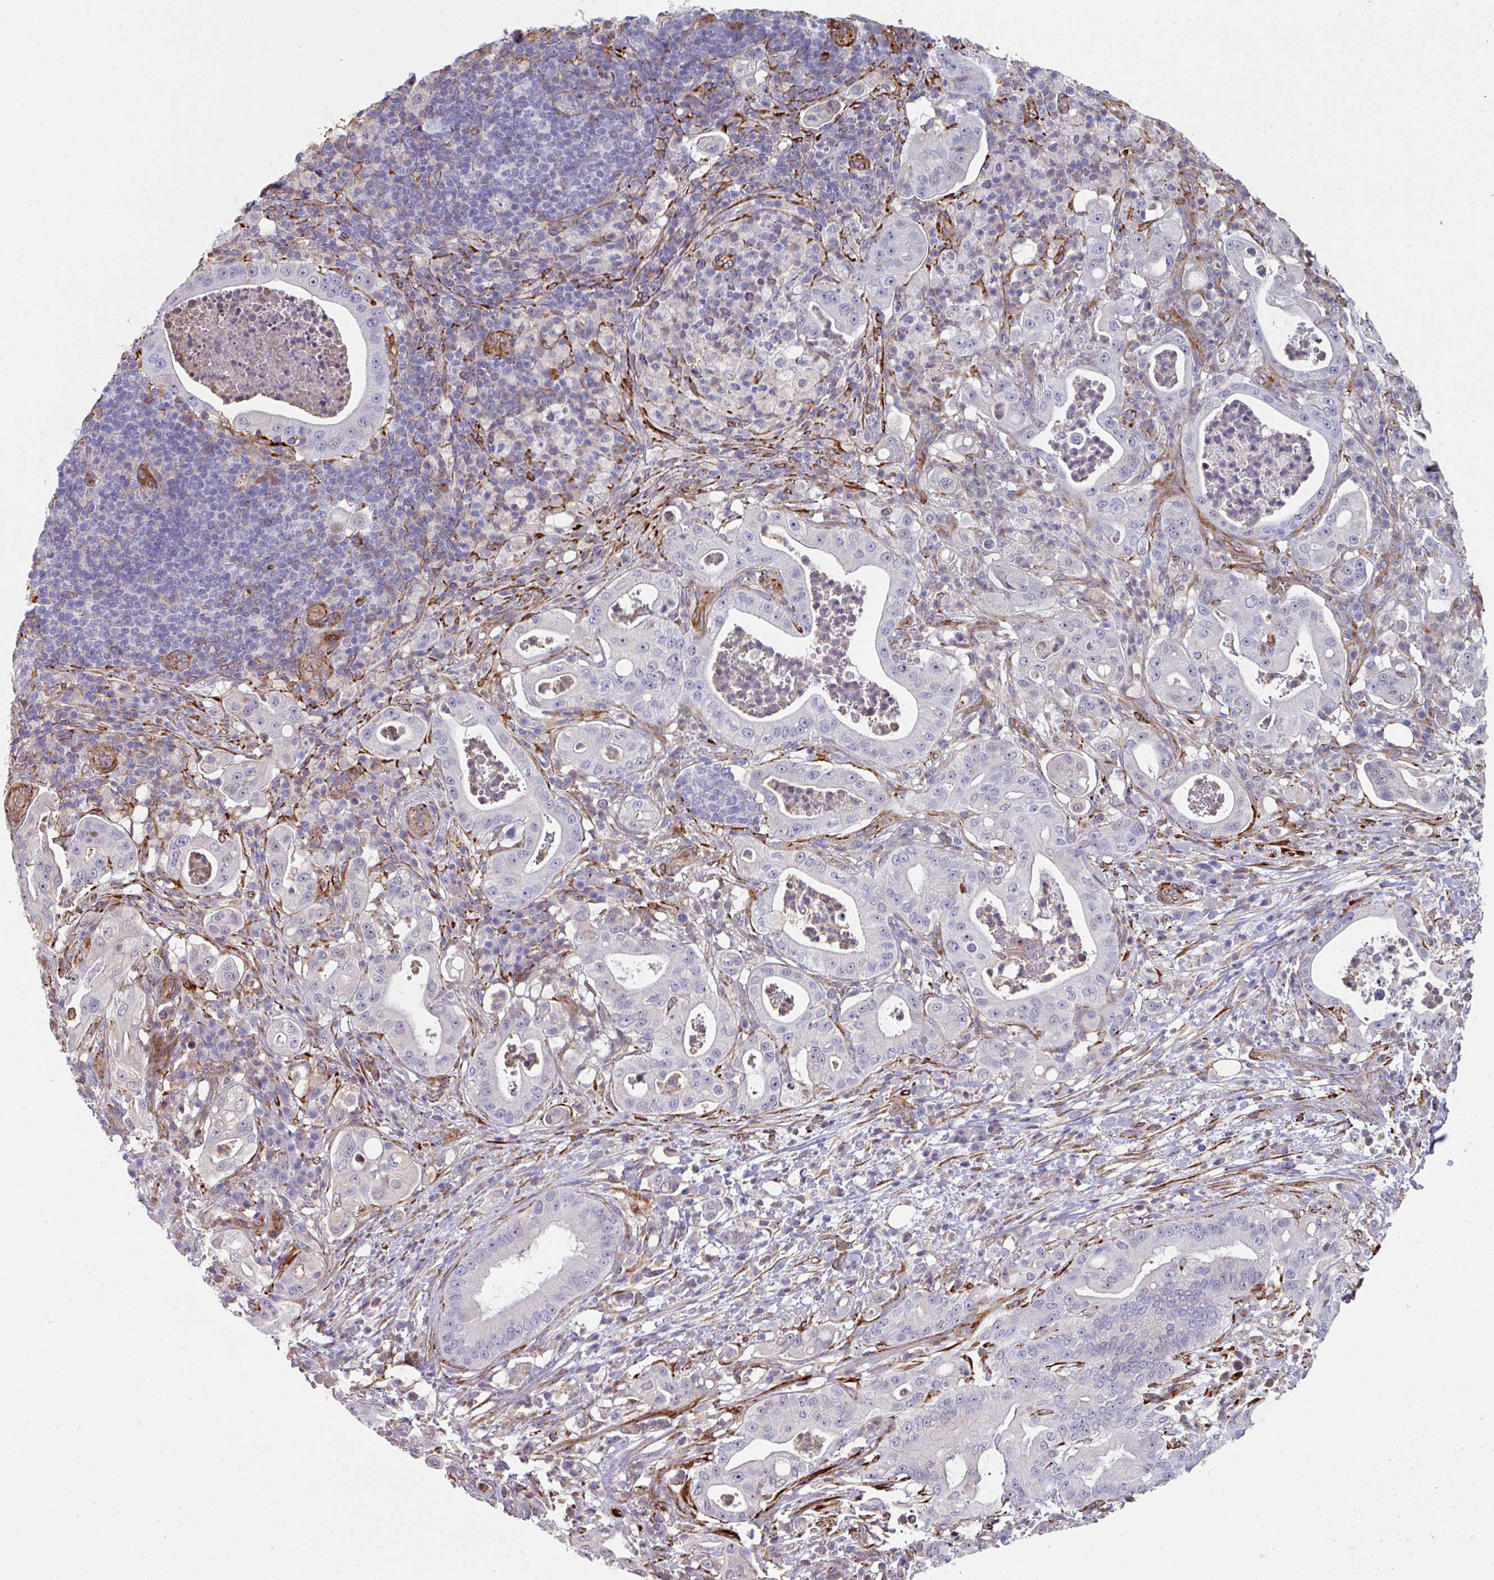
{"staining": {"intensity": "negative", "quantity": "none", "location": "none"}, "tissue": "pancreatic cancer", "cell_type": "Tumor cells", "image_type": "cancer", "snomed": [{"axis": "morphology", "description": "Adenocarcinoma, NOS"}, {"axis": "topography", "description": "Pancreas"}], "caption": "Immunohistochemical staining of pancreatic cancer (adenocarcinoma) exhibits no significant positivity in tumor cells.", "gene": "BEND5", "patient": {"sex": "male", "age": 71}}